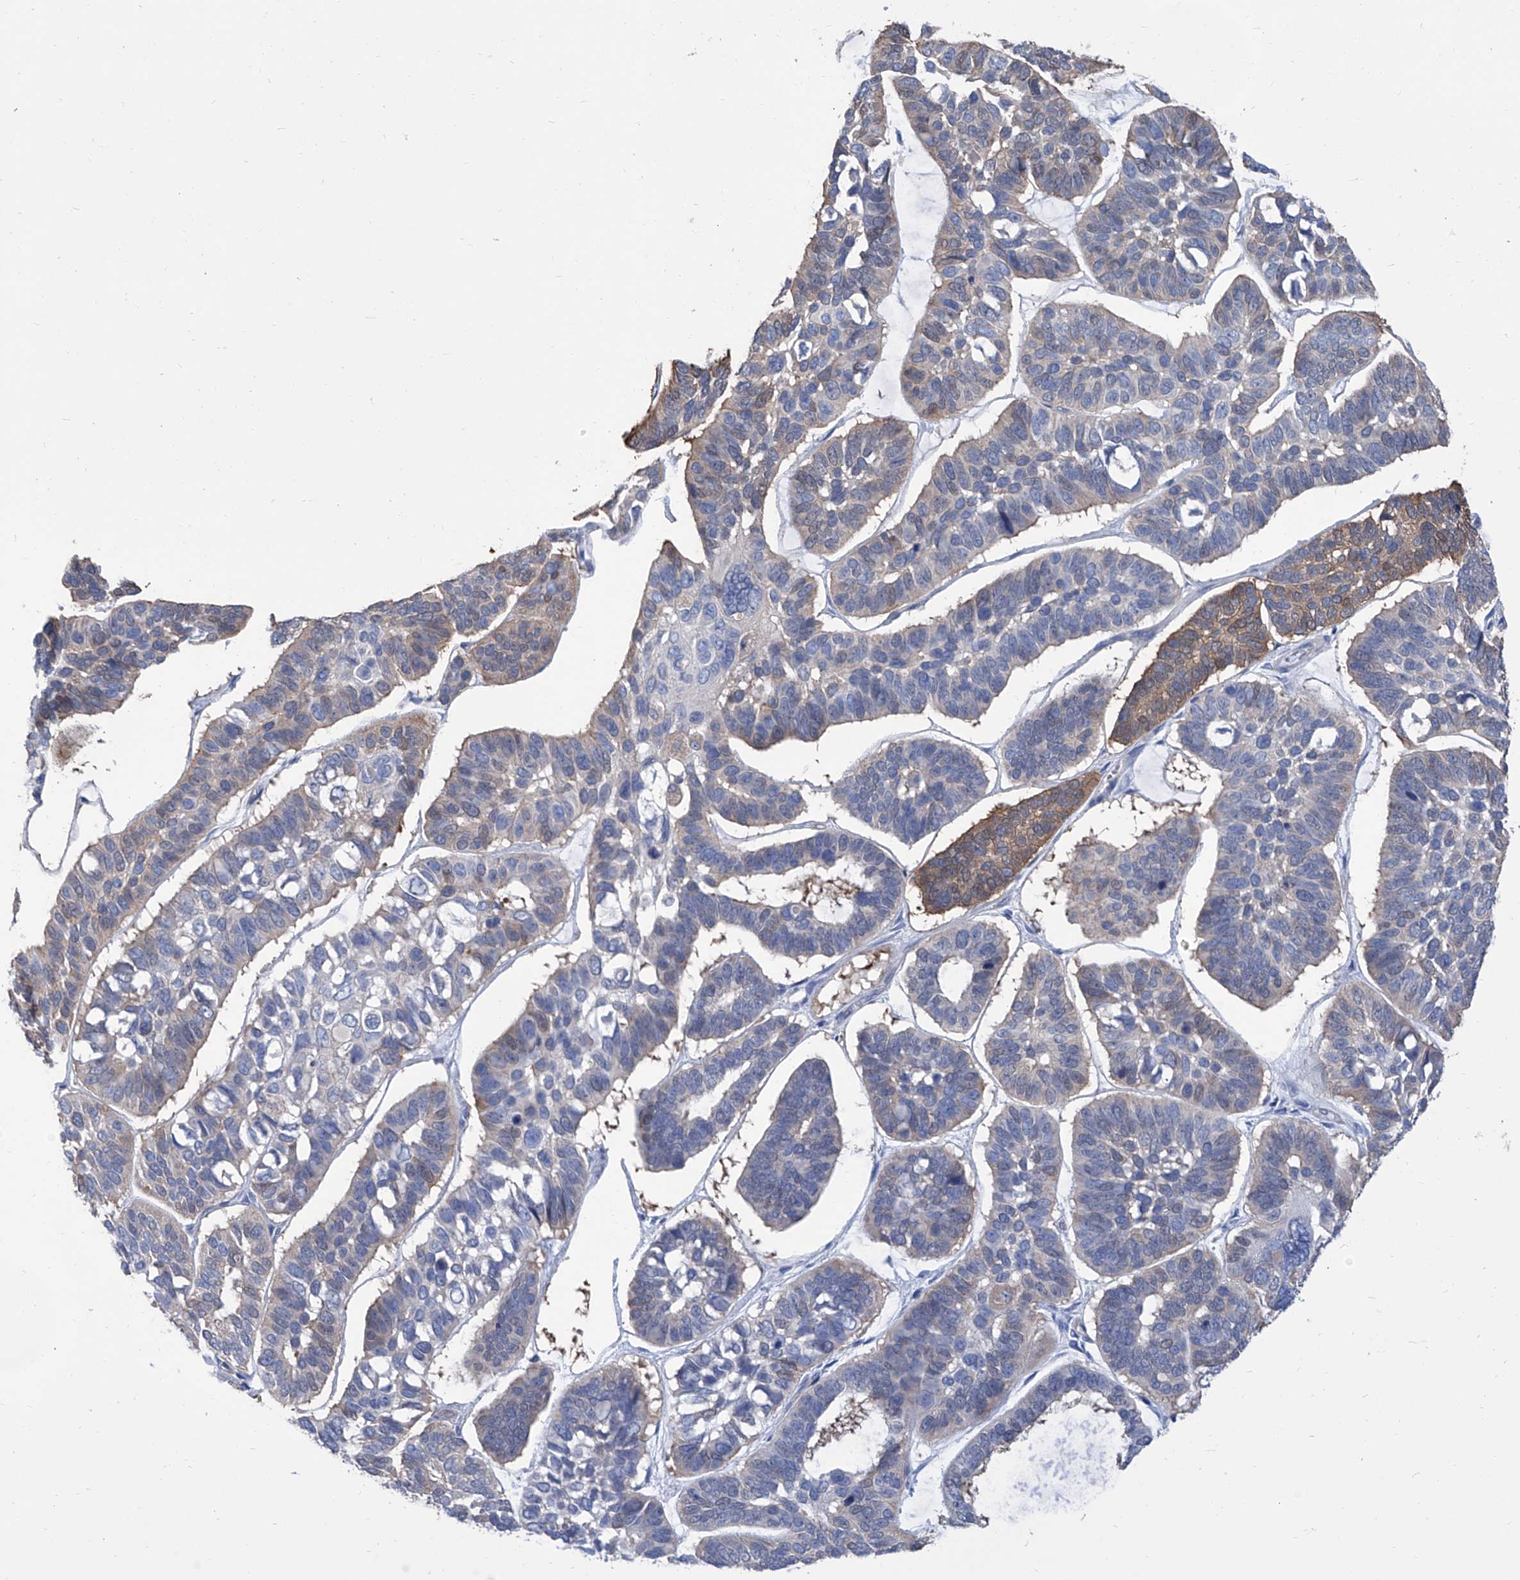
{"staining": {"intensity": "weak", "quantity": "25%-75%", "location": "cytoplasmic/membranous"}, "tissue": "skin cancer", "cell_type": "Tumor cells", "image_type": "cancer", "snomed": [{"axis": "morphology", "description": "Basal cell carcinoma"}, {"axis": "topography", "description": "Skin"}], "caption": "Weak cytoplasmic/membranous positivity for a protein is appreciated in approximately 25%-75% of tumor cells of basal cell carcinoma (skin) using IHC.", "gene": "SMS", "patient": {"sex": "male", "age": 62}}